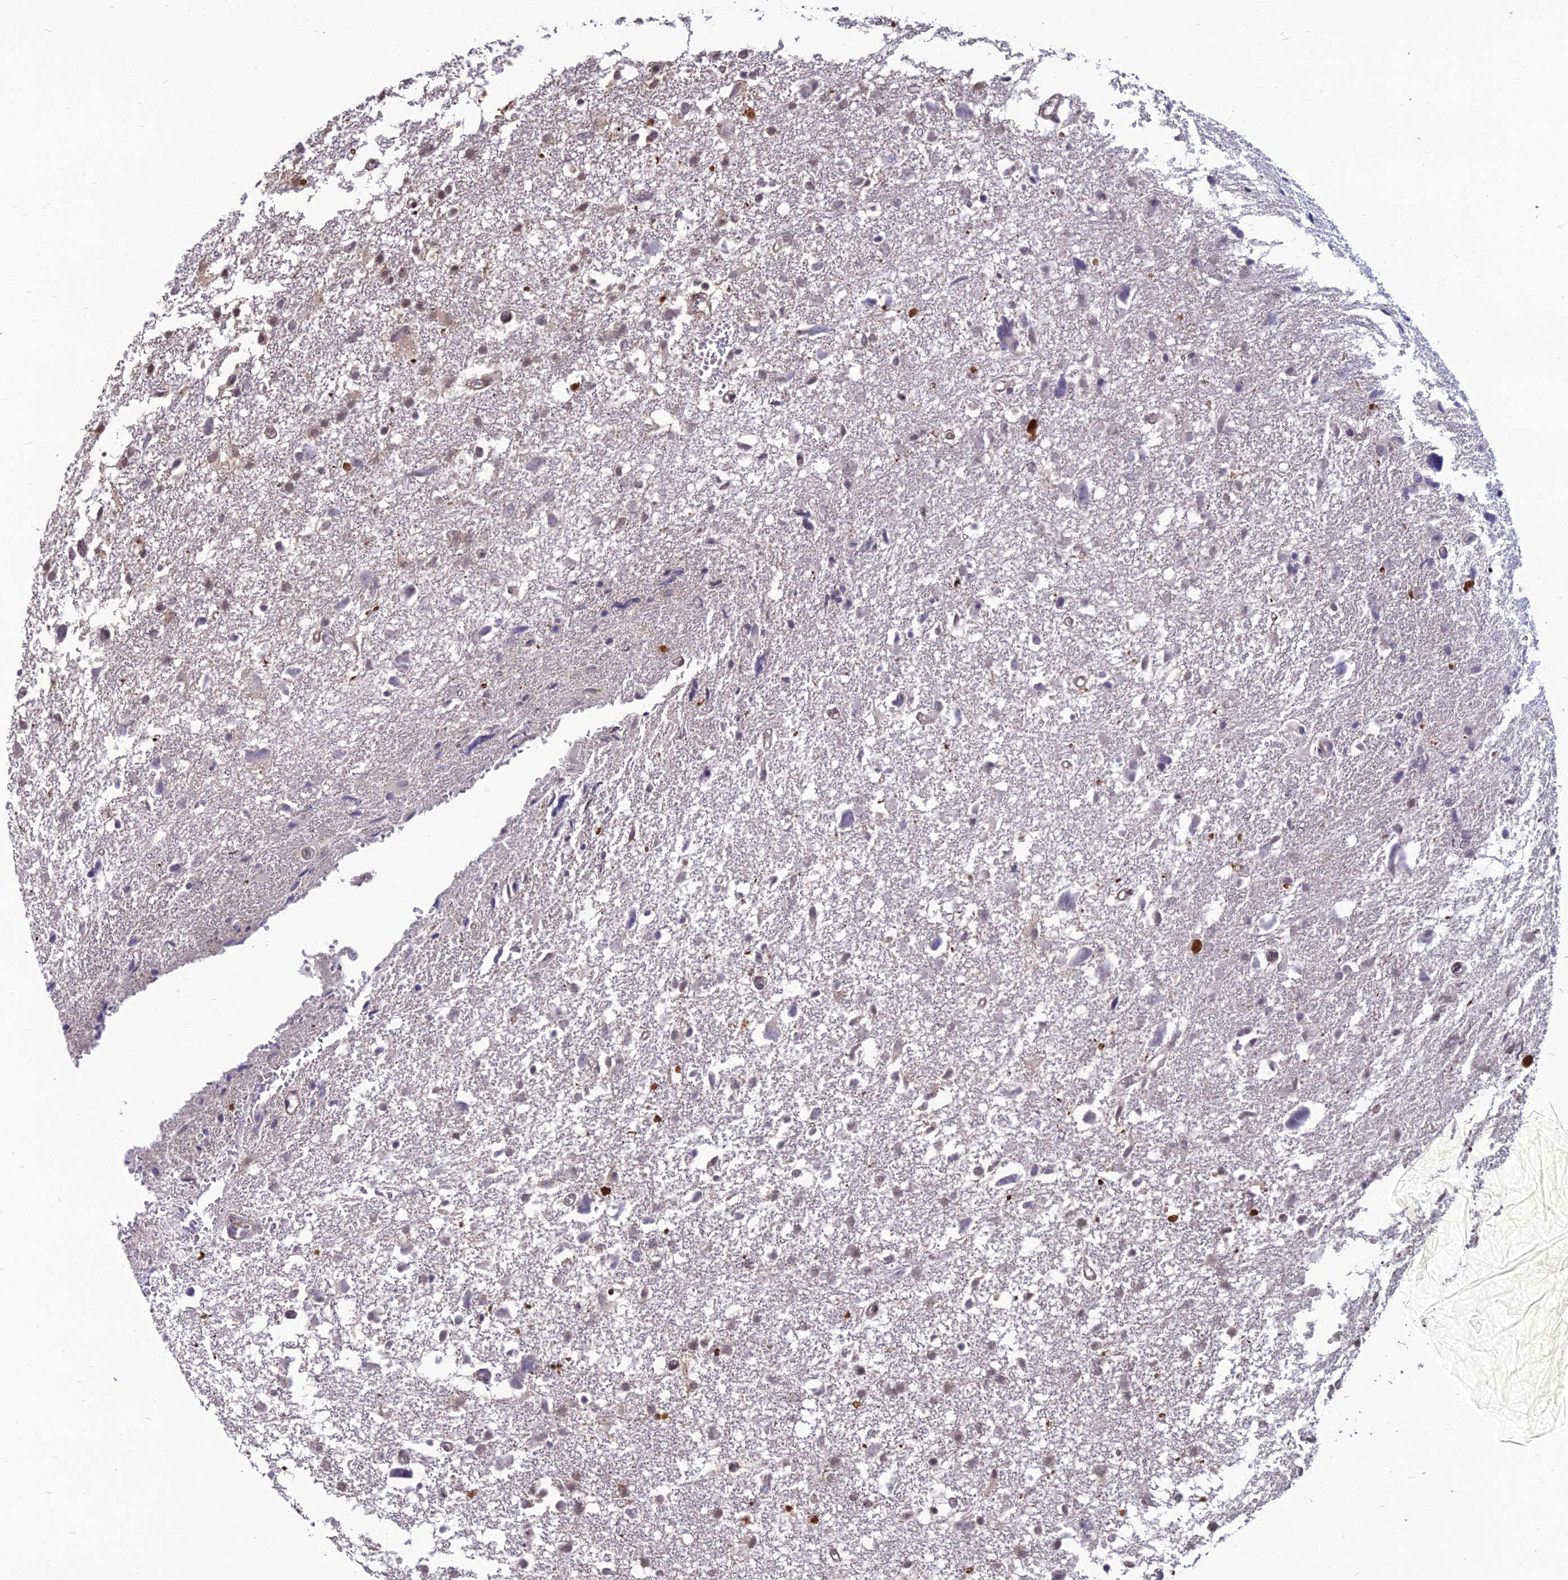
{"staining": {"intensity": "weak", "quantity": "<25%", "location": "nuclear"}, "tissue": "glioma", "cell_type": "Tumor cells", "image_type": "cancer", "snomed": [{"axis": "morphology", "description": "Glioma, malignant, High grade"}, {"axis": "topography", "description": "Brain"}], "caption": "A high-resolution micrograph shows IHC staining of glioma, which shows no significant staining in tumor cells.", "gene": "OPA3", "patient": {"sex": "male", "age": 61}}